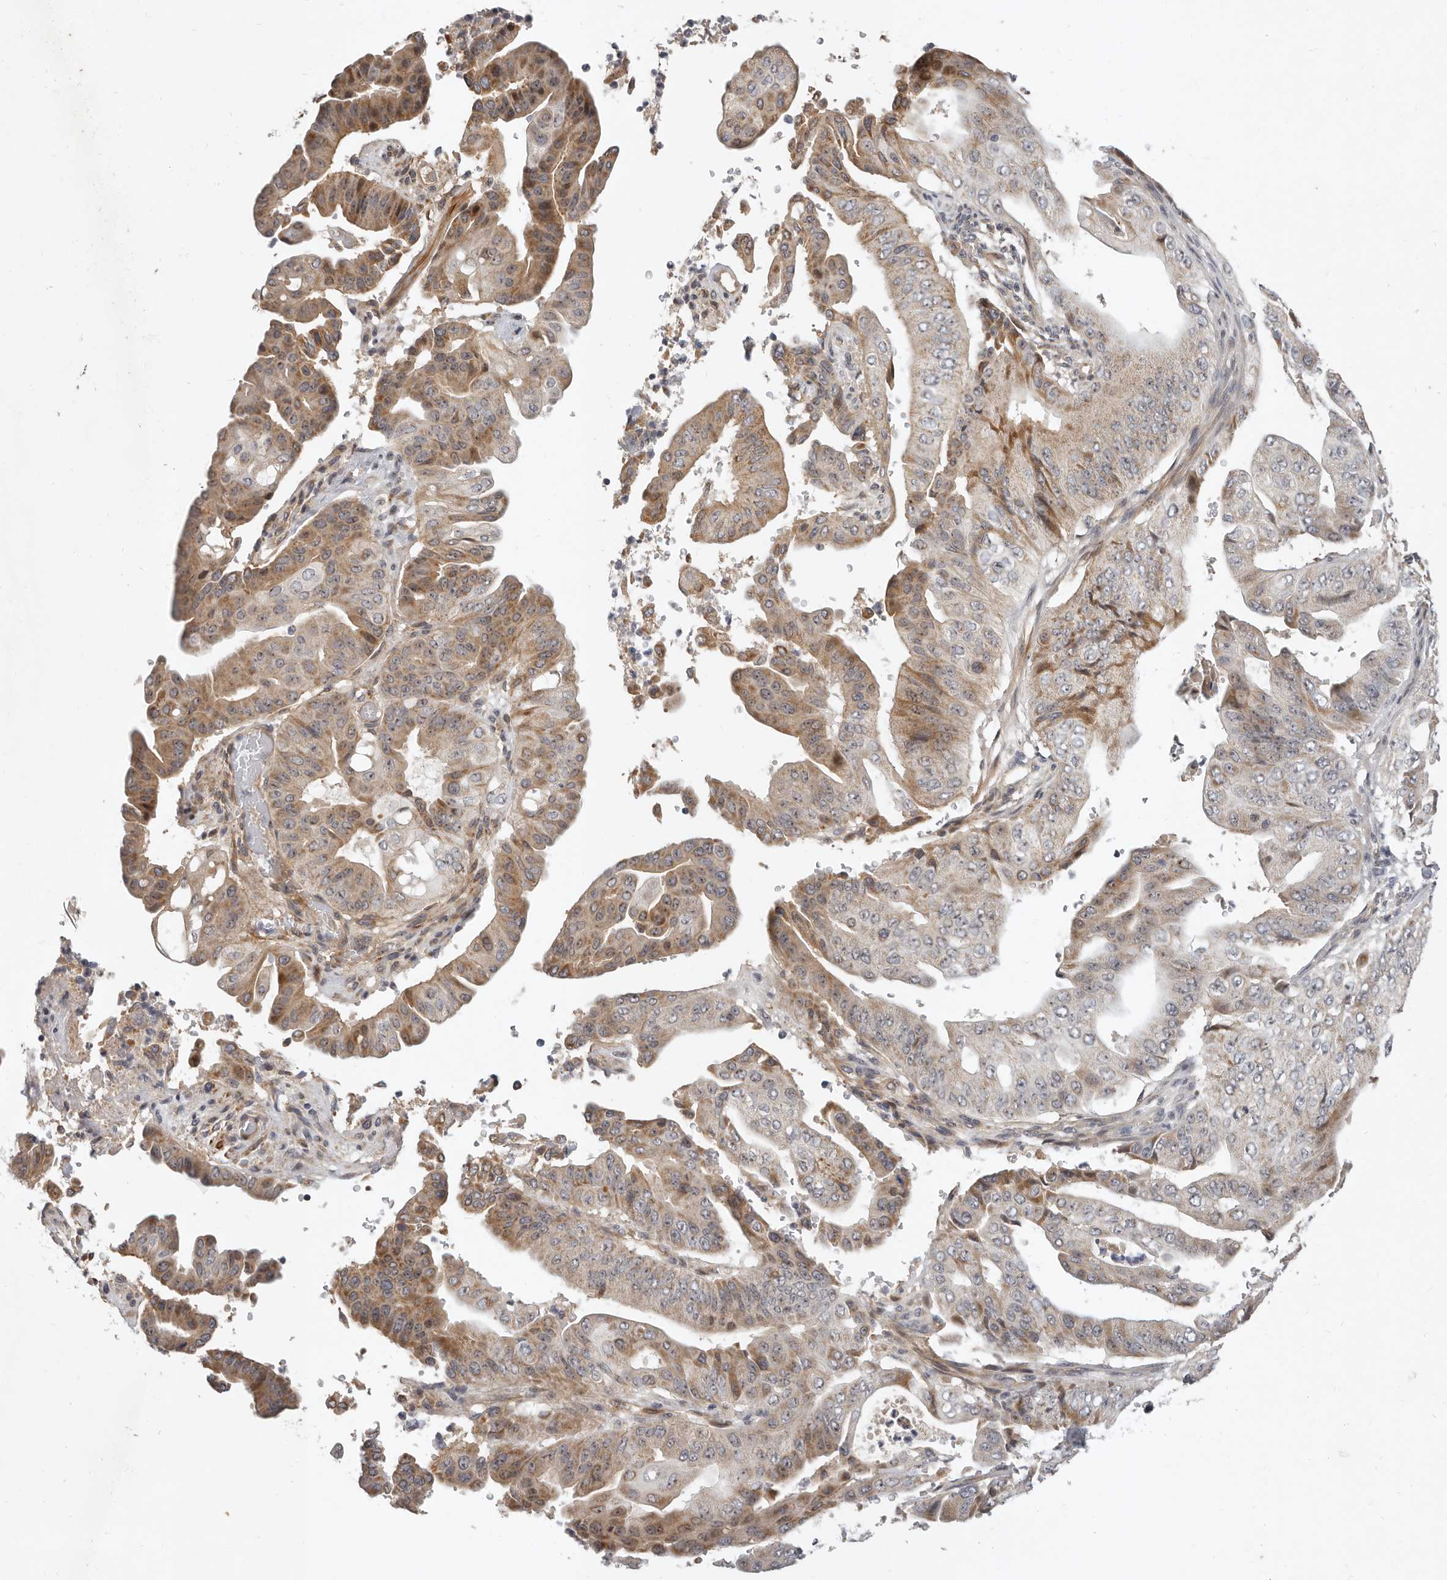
{"staining": {"intensity": "moderate", "quantity": "<25%", "location": "cytoplasmic/membranous"}, "tissue": "pancreatic cancer", "cell_type": "Tumor cells", "image_type": "cancer", "snomed": [{"axis": "morphology", "description": "Adenocarcinoma, NOS"}, {"axis": "topography", "description": "Pancreas"}], "caption": "Pancreatic adenocarcinoma stained for a protein exhibits moderate cytoplasmic/membranous positivity in tumor cells.", "gene": "MICALL2", "patient": {"sex": "female", "age": 77}}